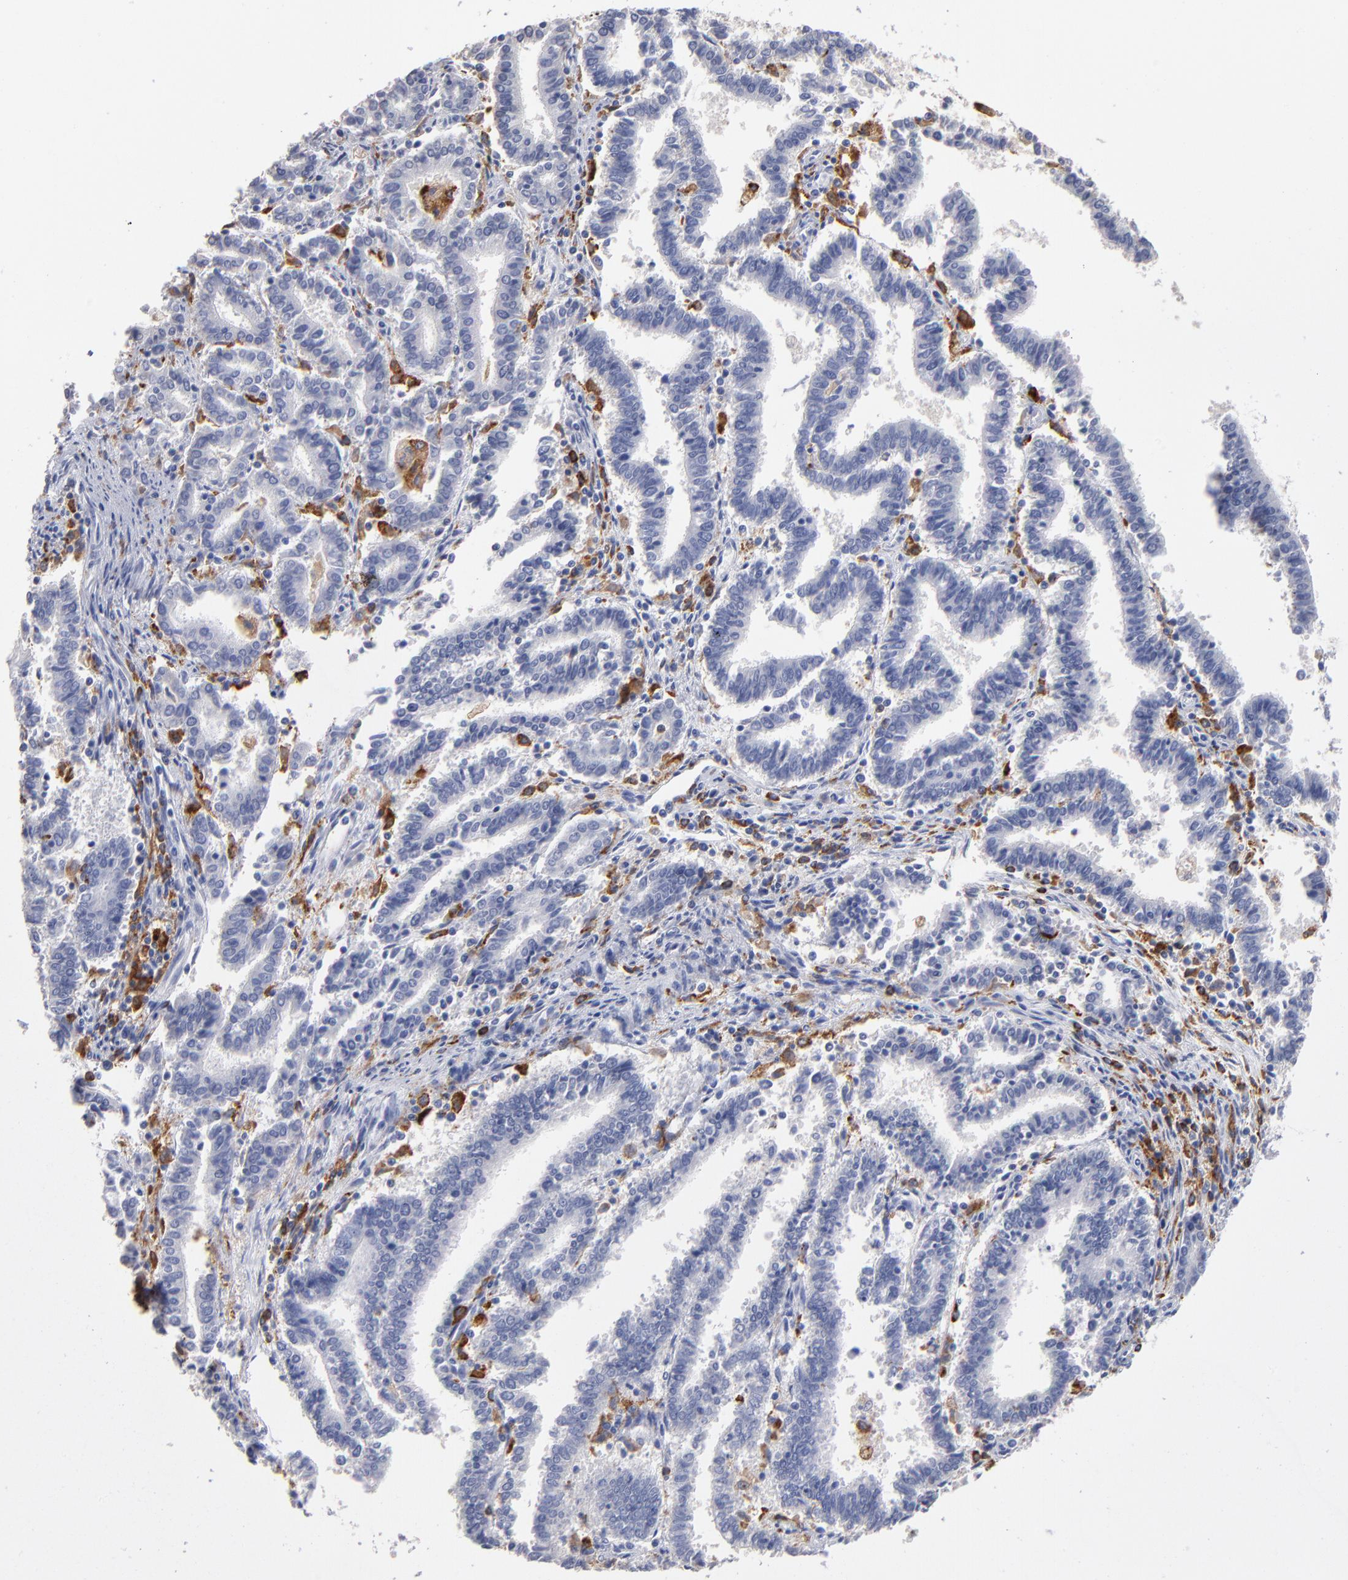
{"staining": {"intensity": "negative", "quantity": "none", "location": "none"}, "tissue": "endometrial cancer", "cell_type": "Tumor cells", "image_type": "cancer", "snomed": [{"axis": "morphology", "description": "Adenocarcinoma, NOS"}, {"axis": "topography", "description": "Uterus"}], "caption": "DAB immunohistochemical staining of human endometrial cancer exhibits no significant expression in tumor cells. (Stains: DAB (3,3'-diaminobenzidine) immunohistochemistry (IHC) with hematoxylin counter stain, Microscopy: brightfield microscopy at high magnification).", "gene": "CD180", "patient": {"sex": "female", "age": 83}}